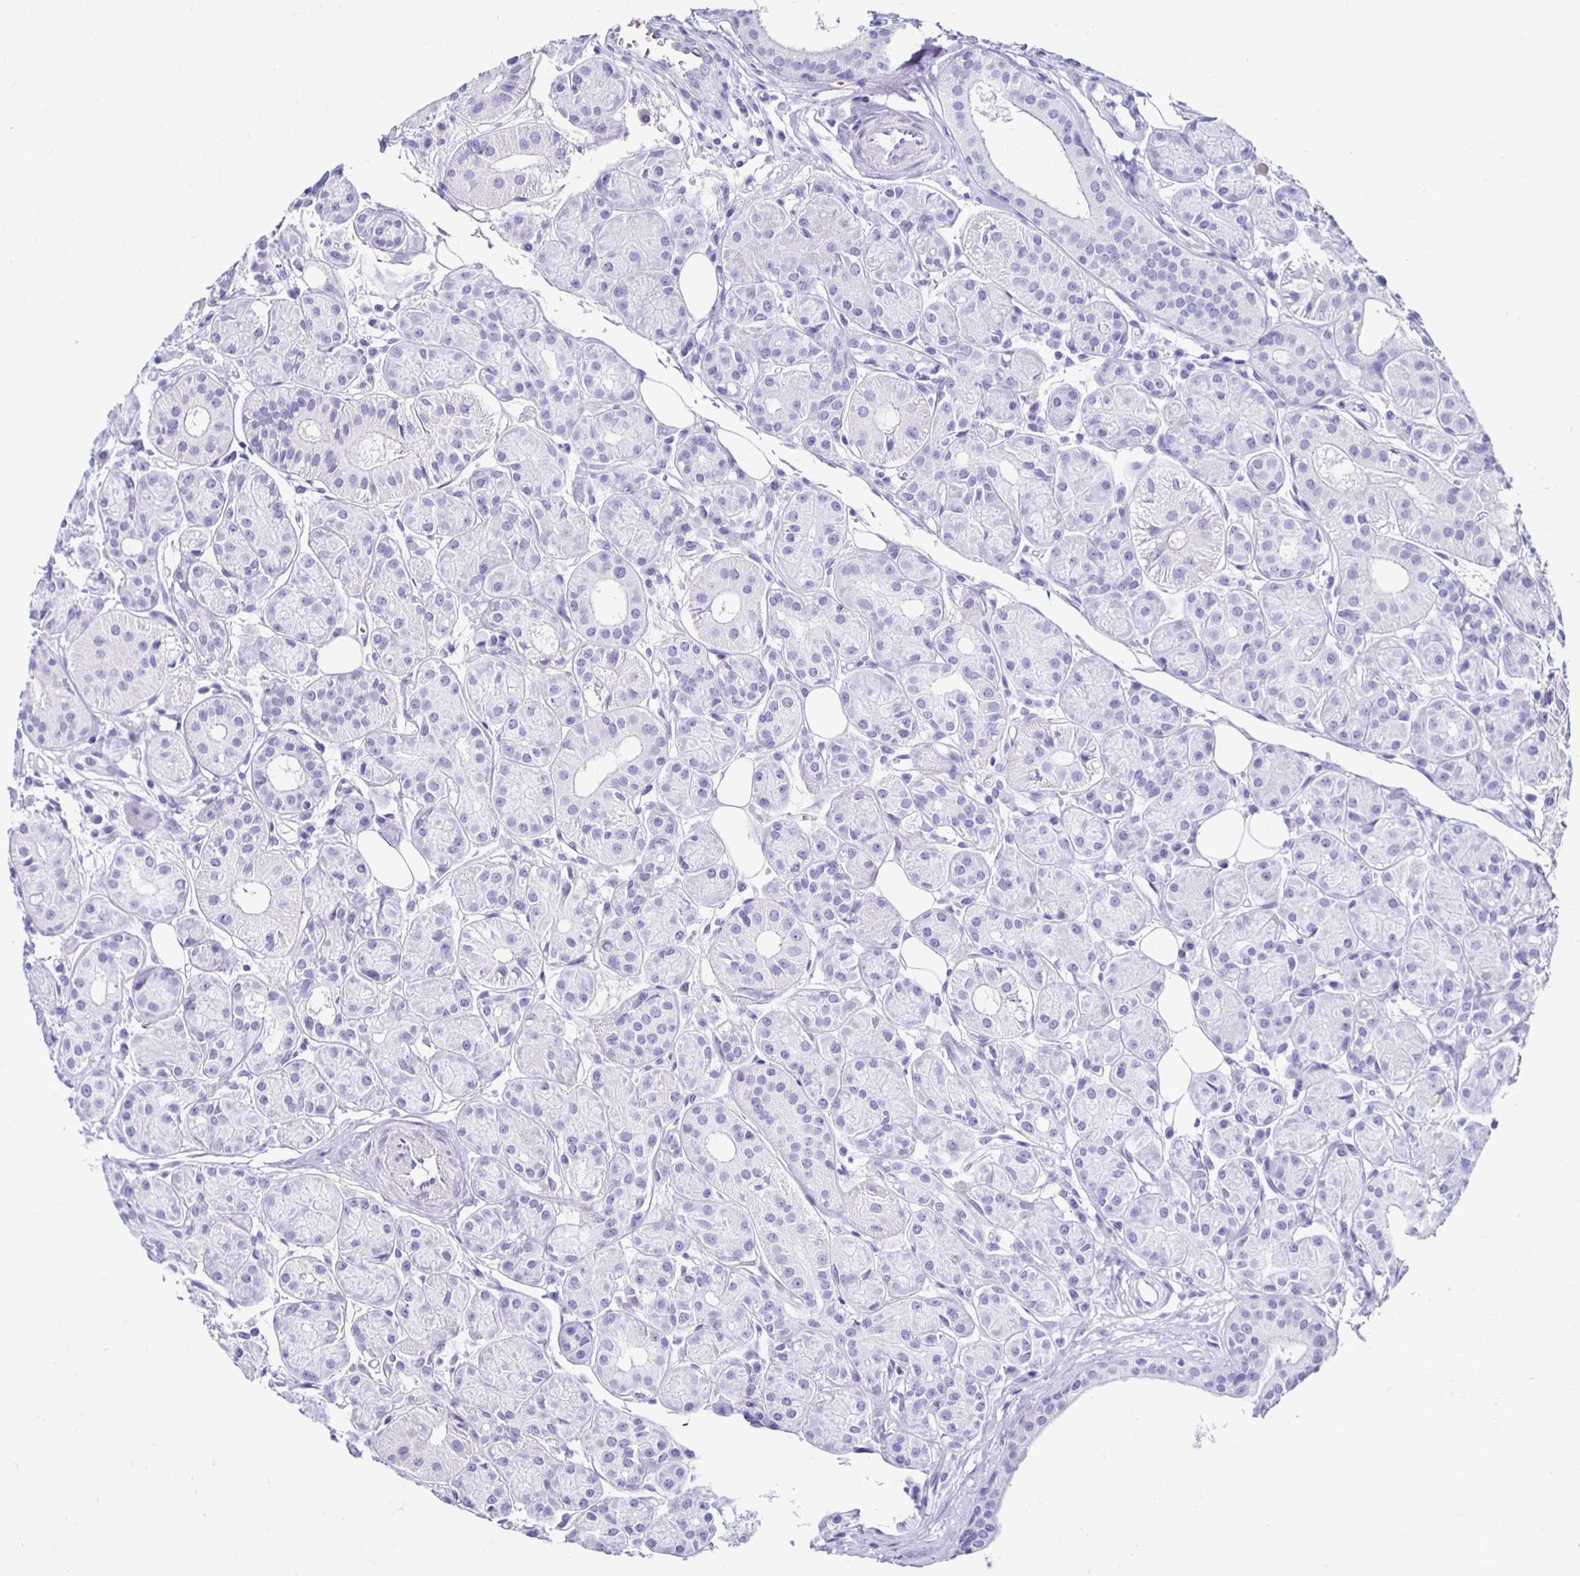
{"staining": {"intensity": "negative", "quantity": "none", "location": "none"}, "tissue": "head and neck cancer", "cell_type": "Tumor cells", "image_type": "cancer", "snomed": [{"axis": "morphology", "description": "Squamous cell carcinoma, NOS"}, {"axis": "topography", "description": "Lymph node"}, {"axis": "topography", "description": "Salivary gland"}, {"axis": "topography", "description": "Head-Neck"}], "caption": "IHC photomicrograph of neoplastic tissue: head and neck cancer (squamous cell carcinoma) stained with DAB demonstrates no significant protein staining in tumor cells.", "gene": "RHBDL3", "patient": {"sex": "female", "age": 74}}